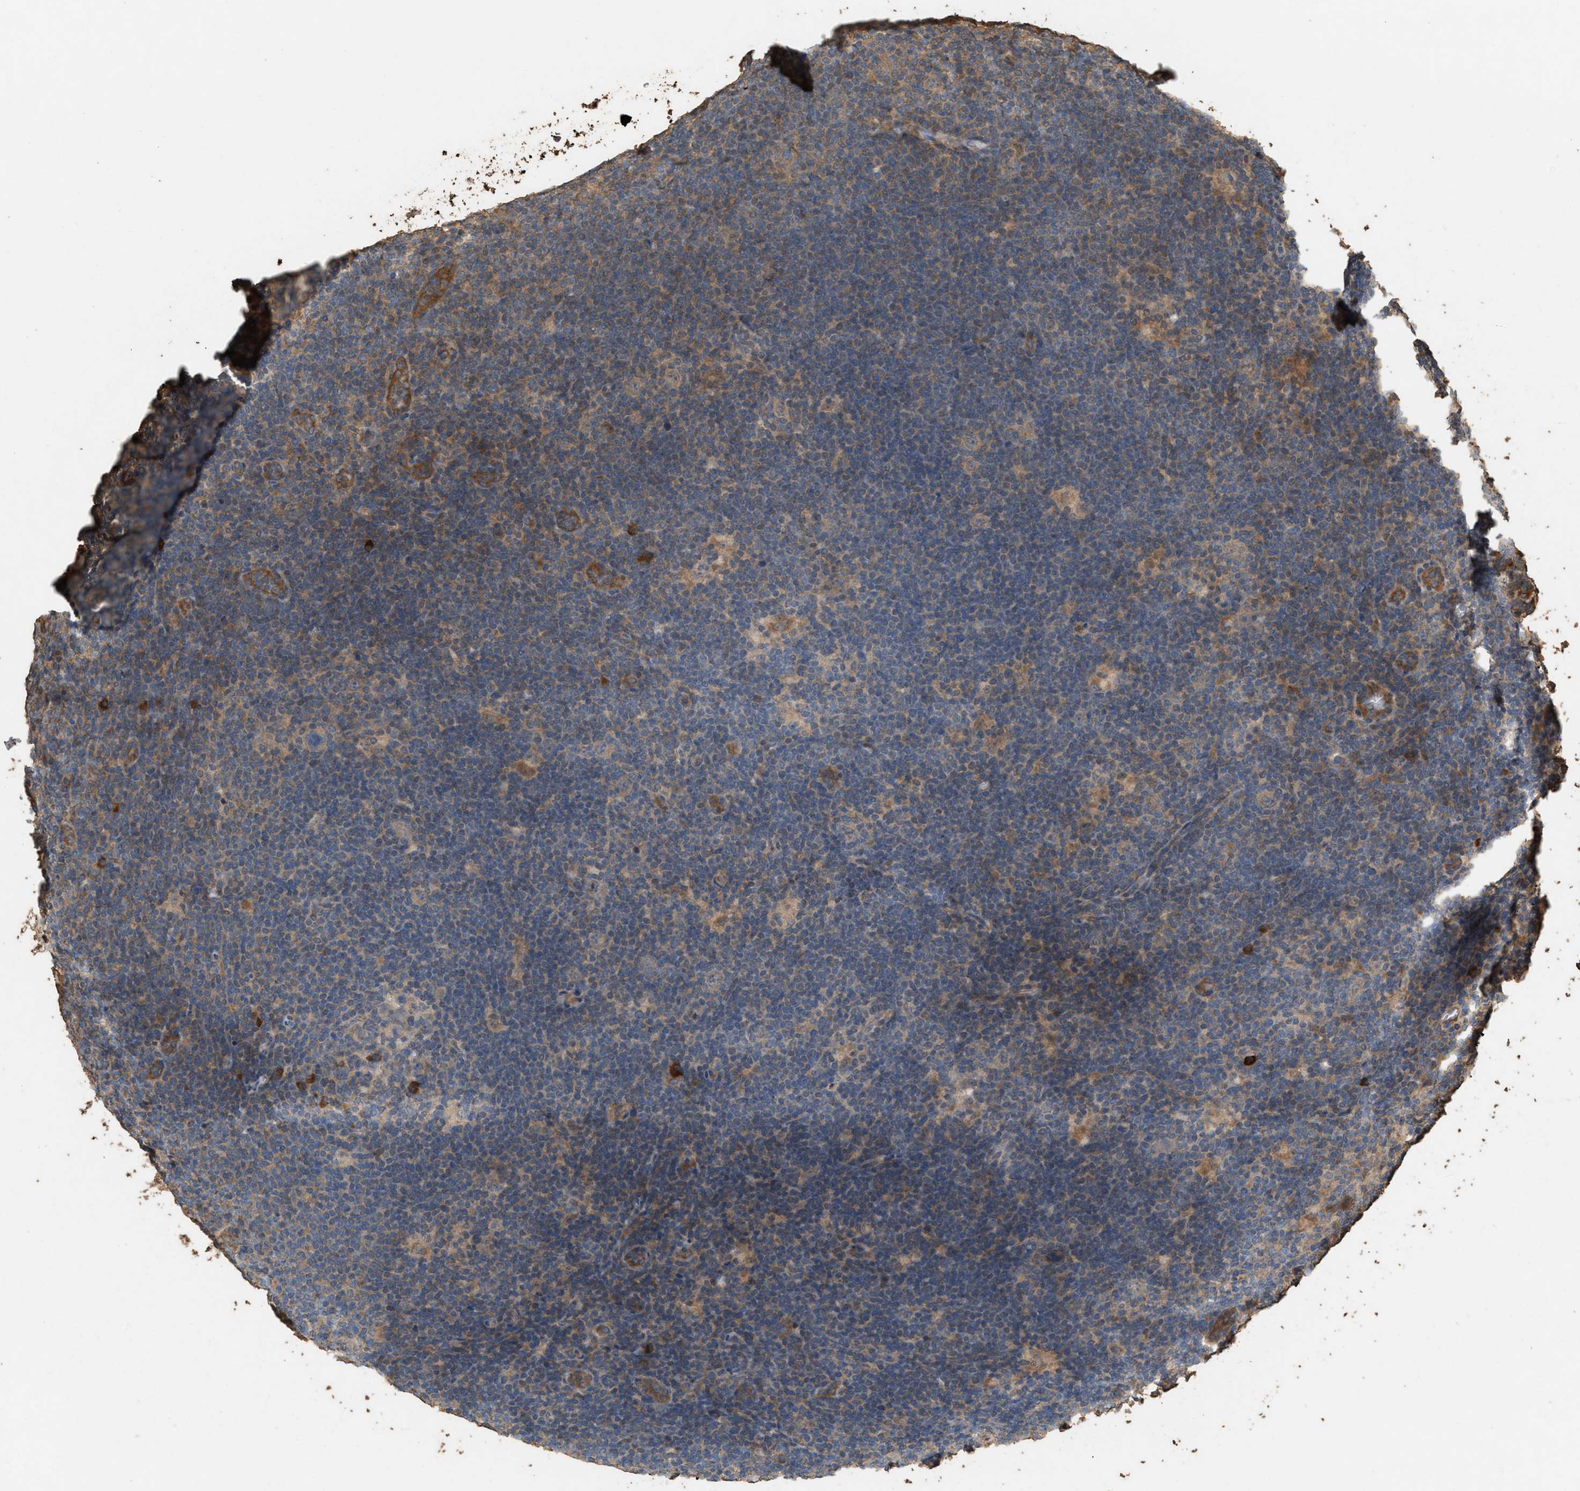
{"staining": {"intensity": "weak", "quantity": ">75%", "location": "cytoplasmic/membranous"}, "tissue": "lymphoma", "cell_type": "Tumor cells", "image_type": "cancer", "snomed": [{"axis": "morphology", "description": "Hodgkin's disease, NOS"}, {"axis": "topography", "description": "Lymph node"}], "caption": "An IHC image of tumor tissue is shown. Protein staining in brown highlights weak cytoplasmic/membranous positivity in Hodgkin's disease within tumor cells. The staining was performed using DAB to visualize the protein expression in brown, while the nuclei were stained in blue with hematoxylin (Magnification: 20x).", "gene": "DCAF7", "patient": {"sex": "female", "age": 57}}